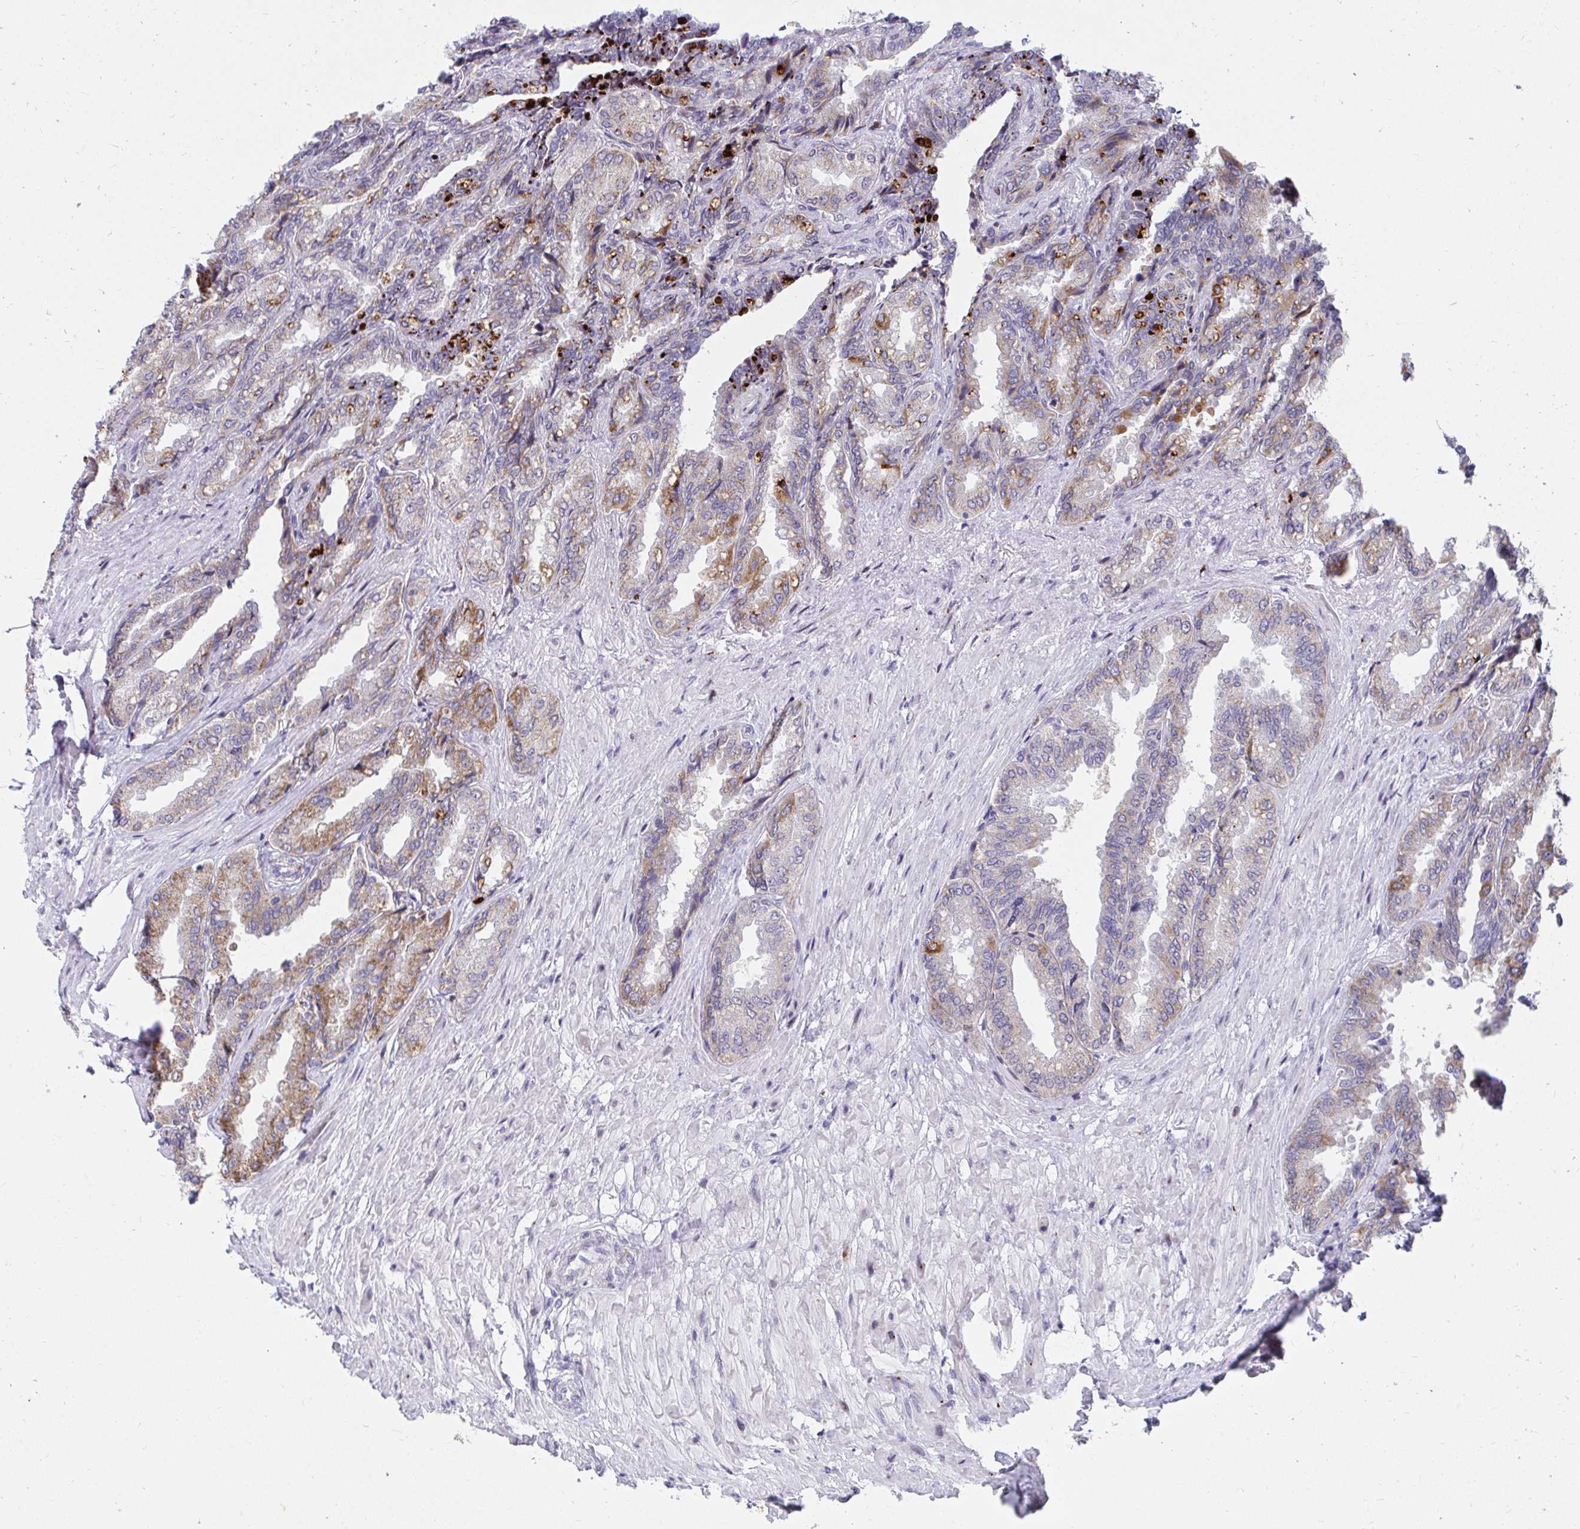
{"staining": {"intensity": "moderate", "quantity": "25%-75%", "location": "cytoplasmic/membranous"}, "tissue": "seminal vesicle", "cell_type": "Glandular cells", "image_type": "normal", "snomed": [{"axis": "morphology", "description": "Normal tissue, NOS"}, {"axis": "topography", "description": "Seminal veicle"}], "caption": "Immunohistochemistry (IHC) of benign human seminal vesicle shows medium levels of moderate cytoplasmic/membranous expression in approximately 25%-75% of glandular cells.", "gene": "EXOC5", "patient": {"sex": "male", "age": 68}}